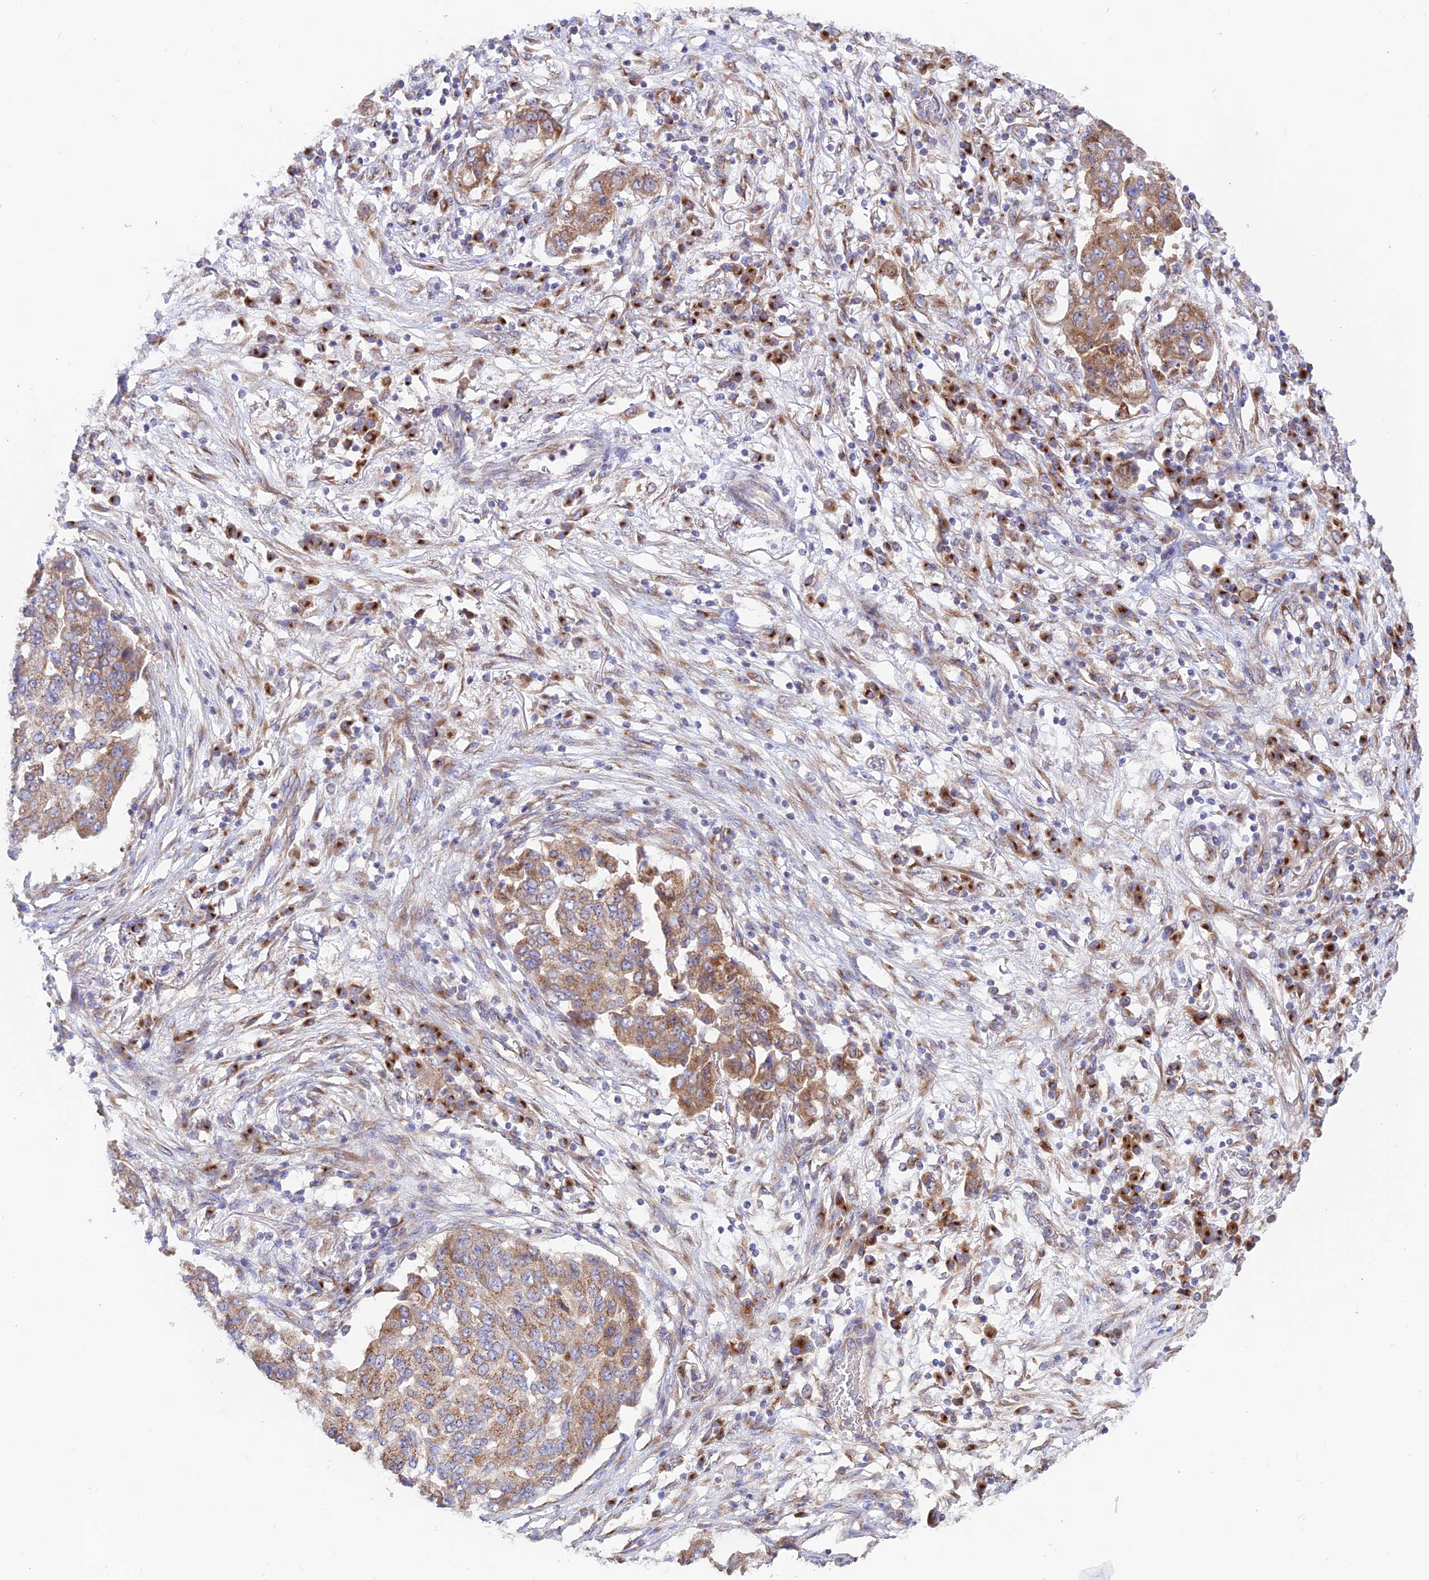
{"staining": {"intensity": "moderate", "quantity": ">75%", "location": "cytoplasmic/membranous"}, "tissue": "lung cancer", "cell_type": "Tumor cells", "image_type": "cancer", "snomed": [{"axis": "morphology", "description": "Squamous cell carcinoma, NOS"}, {"axis": "topography", "description": "Lung"}], "caption": "Moderate cytoplasmic/membranous expression for a protein is present in about >75% of tumor cells of squamous cell carcinoma (lung) using immunohistochemistry (IHC).", "gene": "GOLGA3", "patient": {"sex": "male", "age": 74}}